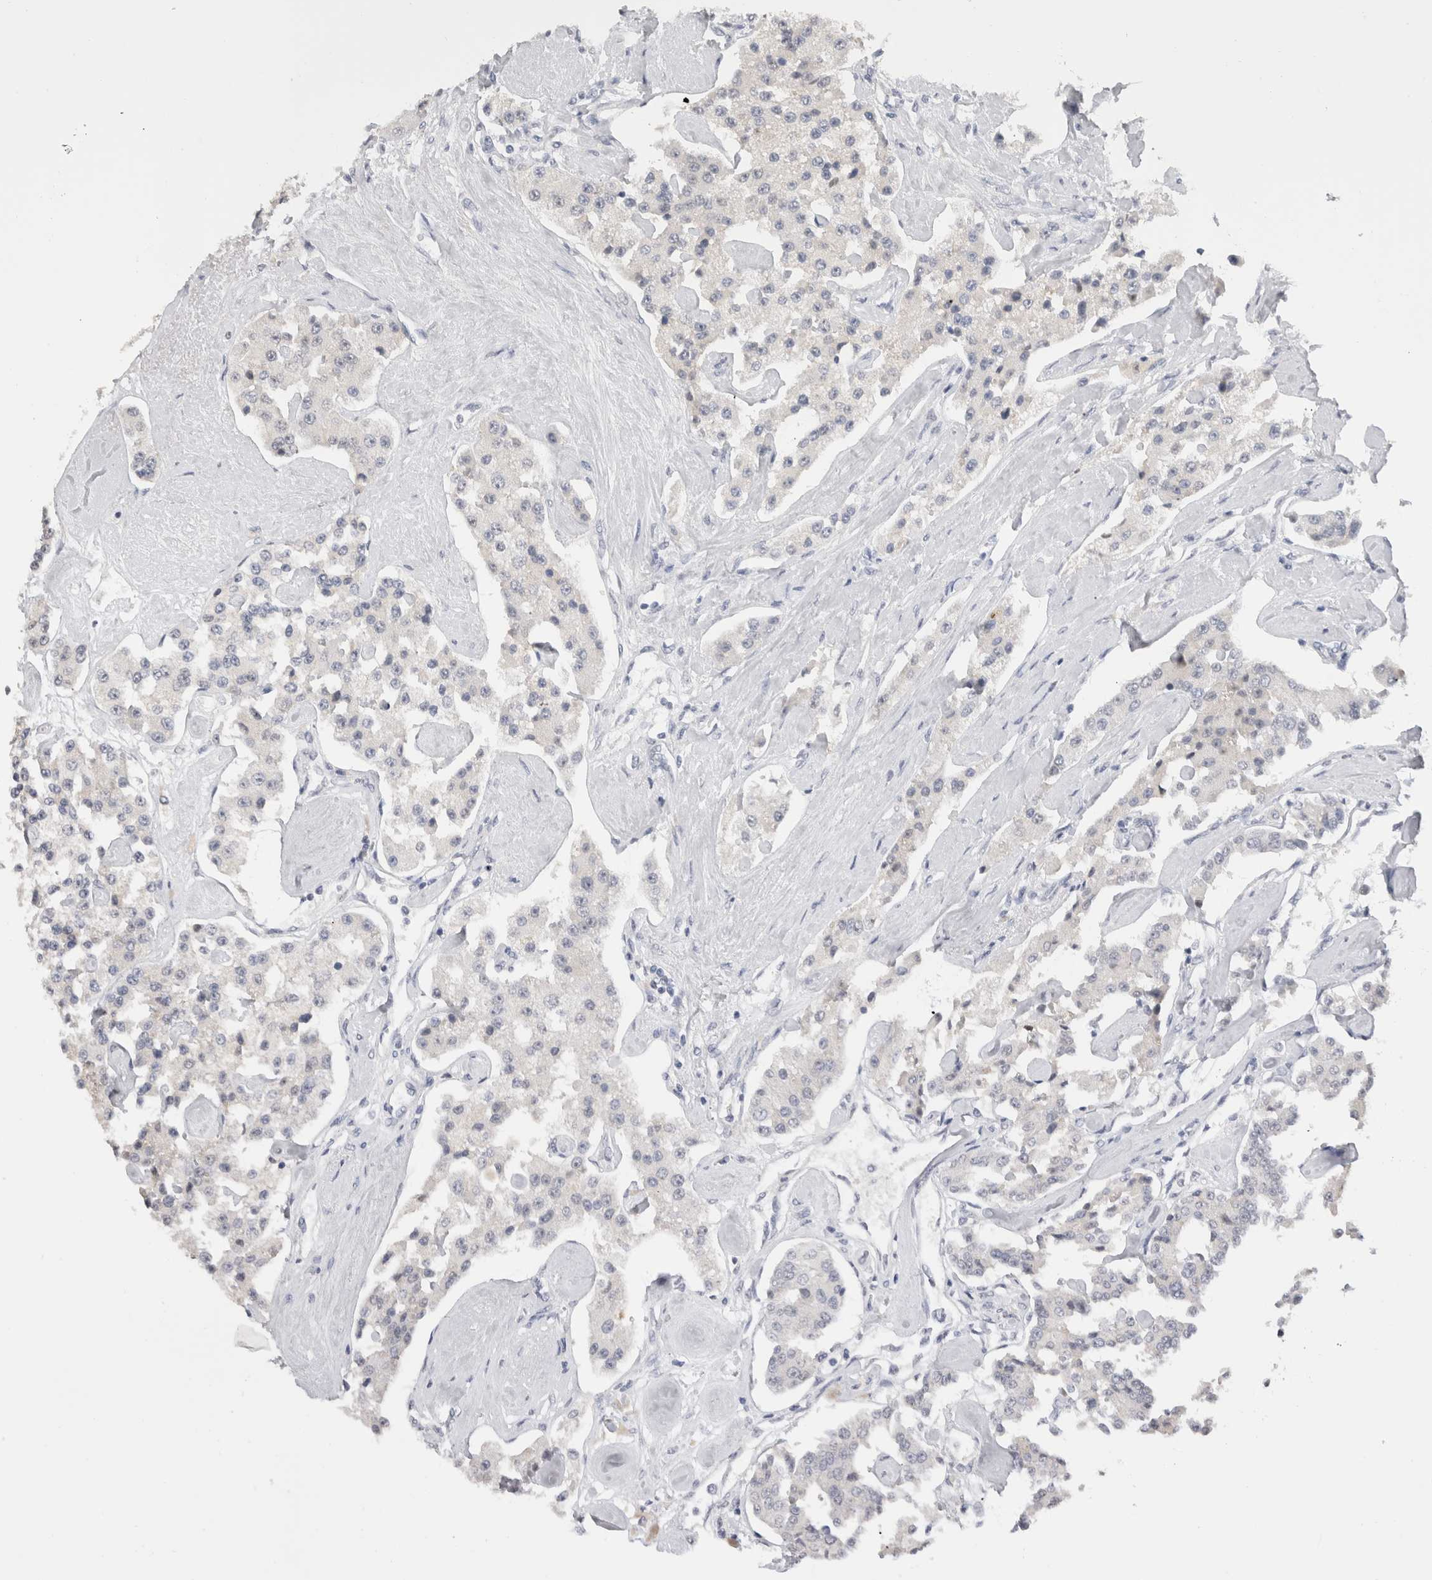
{"staining": {"intensity": "negative", "quantity": "none", "location": "none"}, "tissue": "carcinoid", "cell_type": "Tumor cells", "image_type": "cancer", "snomed": [{"axis": "morphology", "description": "Carcinoid, malignant, NOS"}, {"axis": "topography", "description": "Pancreas"}], "caption": "High power microscopy micrograph of an immunohistochemistry (IHC) histopathology image of carcinoid, revealing no significant positivity in tumor cells.", "gene": "CADM3", "patient": {"sex": "male", "age": 41}}